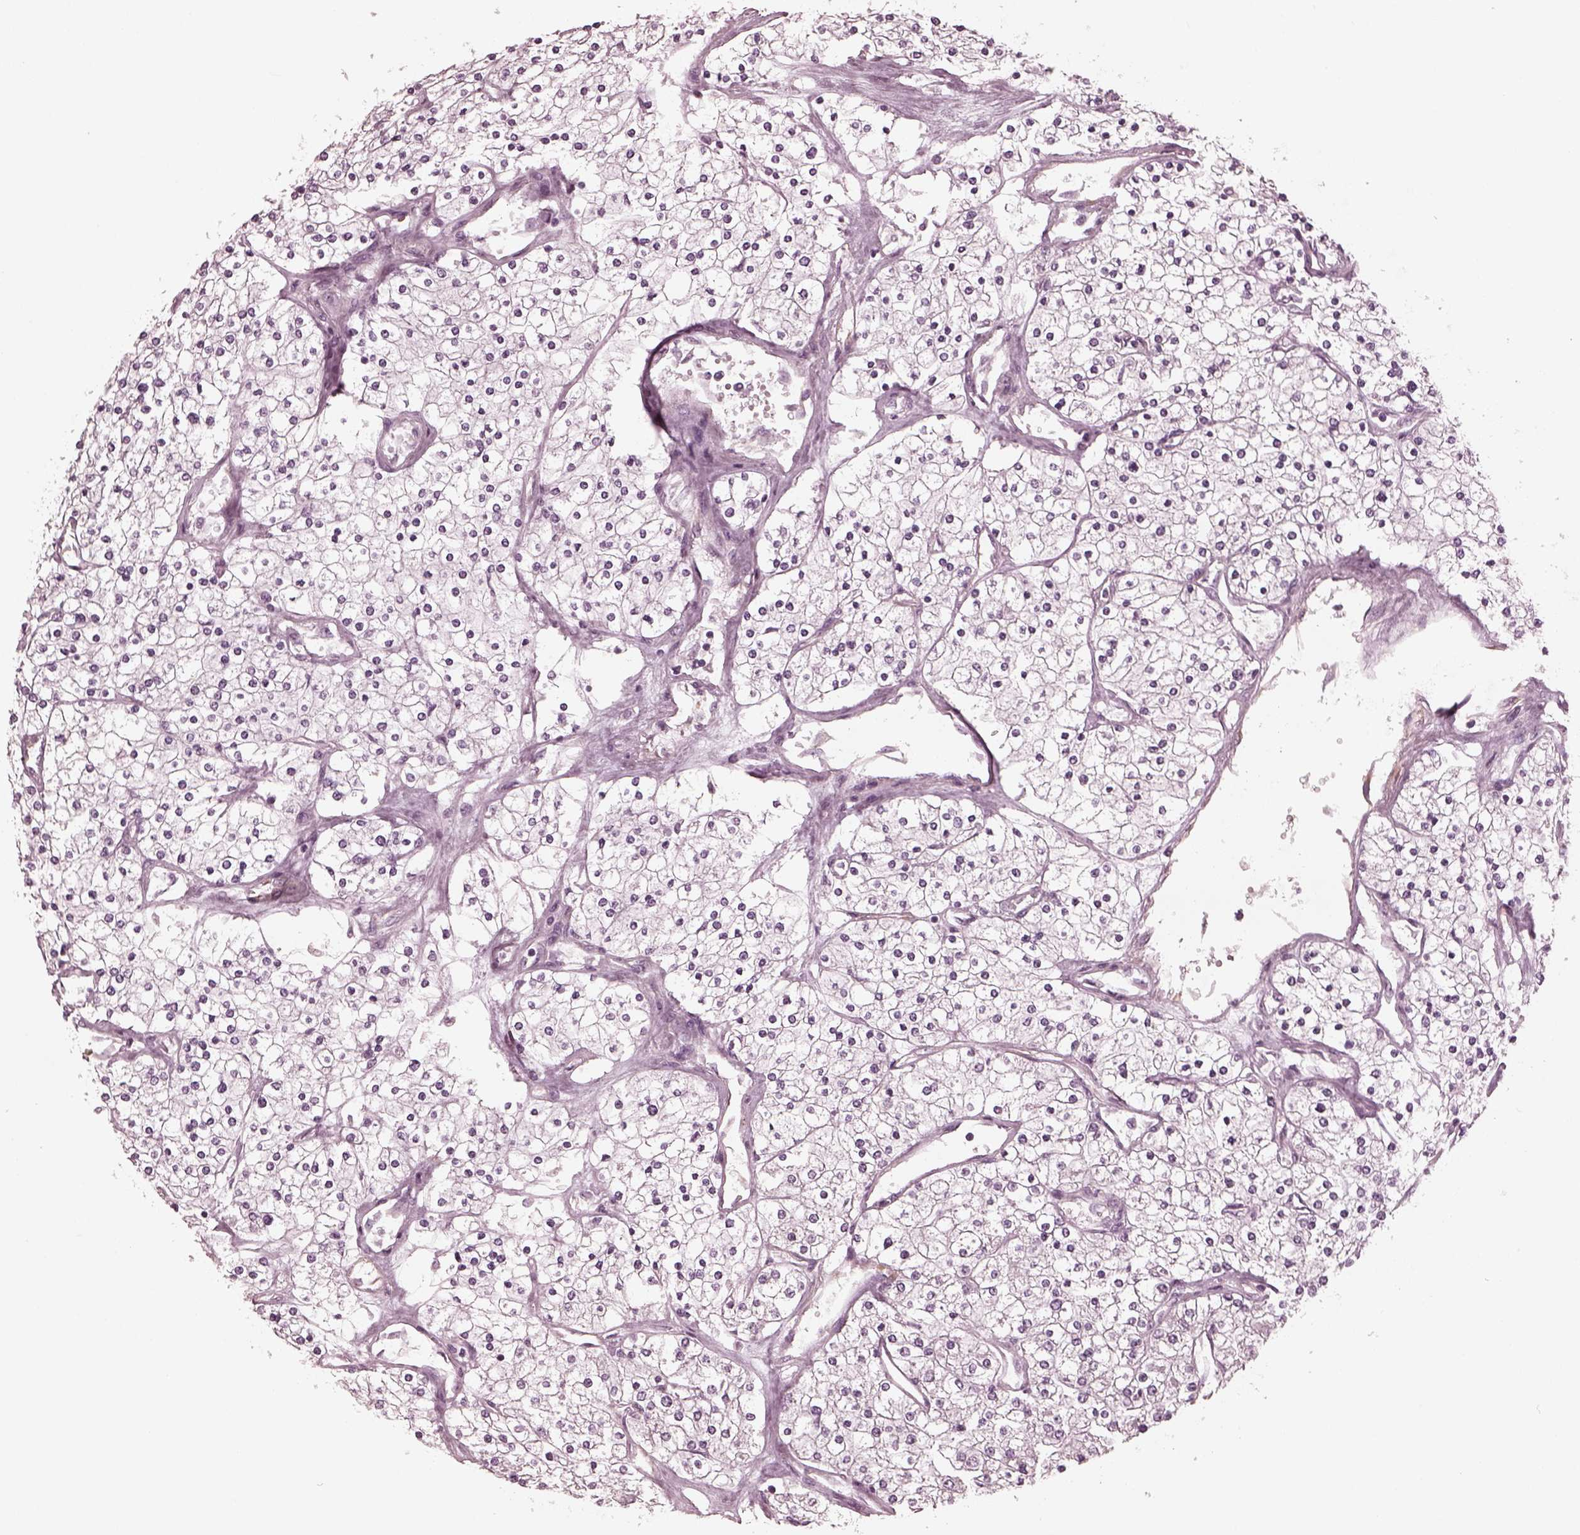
{"staining": {"intensity": "negative", "quantity": "none", "location": "none"}, "tissue": "renal cancer", "cell_type": "Tumor cells", "image_type": "cancer", "snomed": [{"axis": "morphology", "description": "Adenocarcinoma, NOS"}, {"axis": "topography", "description": "Kidney"}], "caption": "Tumor cells are negative for protein expression in human renal cancer.", "gene": "KIF6", "patient": {"sex": "male", "age": 80}}